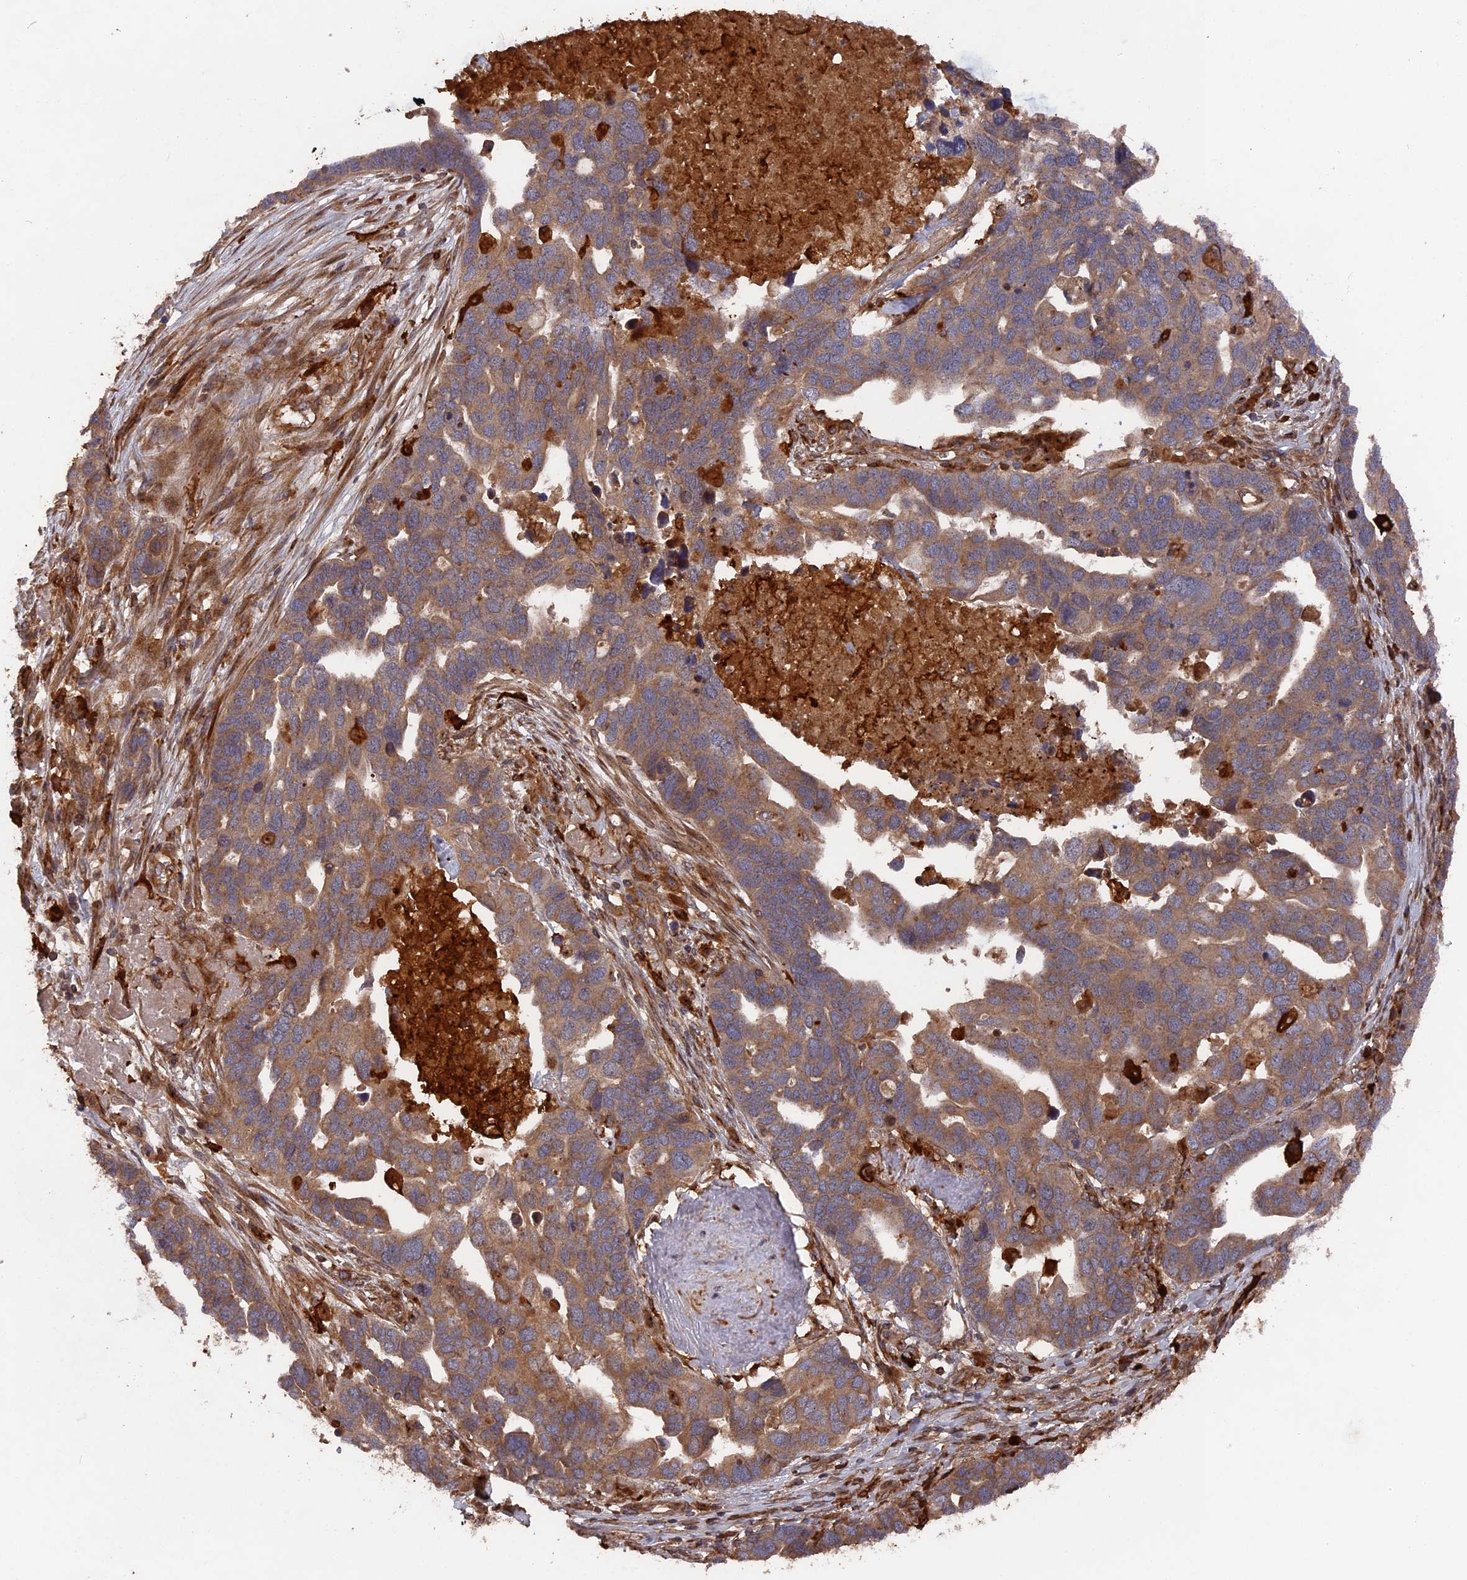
{"staining": {"intensity": "moderate", "quantity": ">75%", "location": "cytoplasmic/membranous"}, "tissue": "ovarian cancer", "cell_type": "Tumor cells", "image_type": "cancer", "snomed": [{"axis": "morphology", "description": "Cystadenocarcinoma, serous, NOS"}, {"axis": "topography", "description": "Ovary"}], "caption": "The histopathology image reveals a brown stain indicating the presence of a protein in the cytoplasmic/membranous of tumor cells in serous cystadenocarcinoma (ovarian).", "gene": "DEF8", "patient": {"sex": "female", "age": 54}}